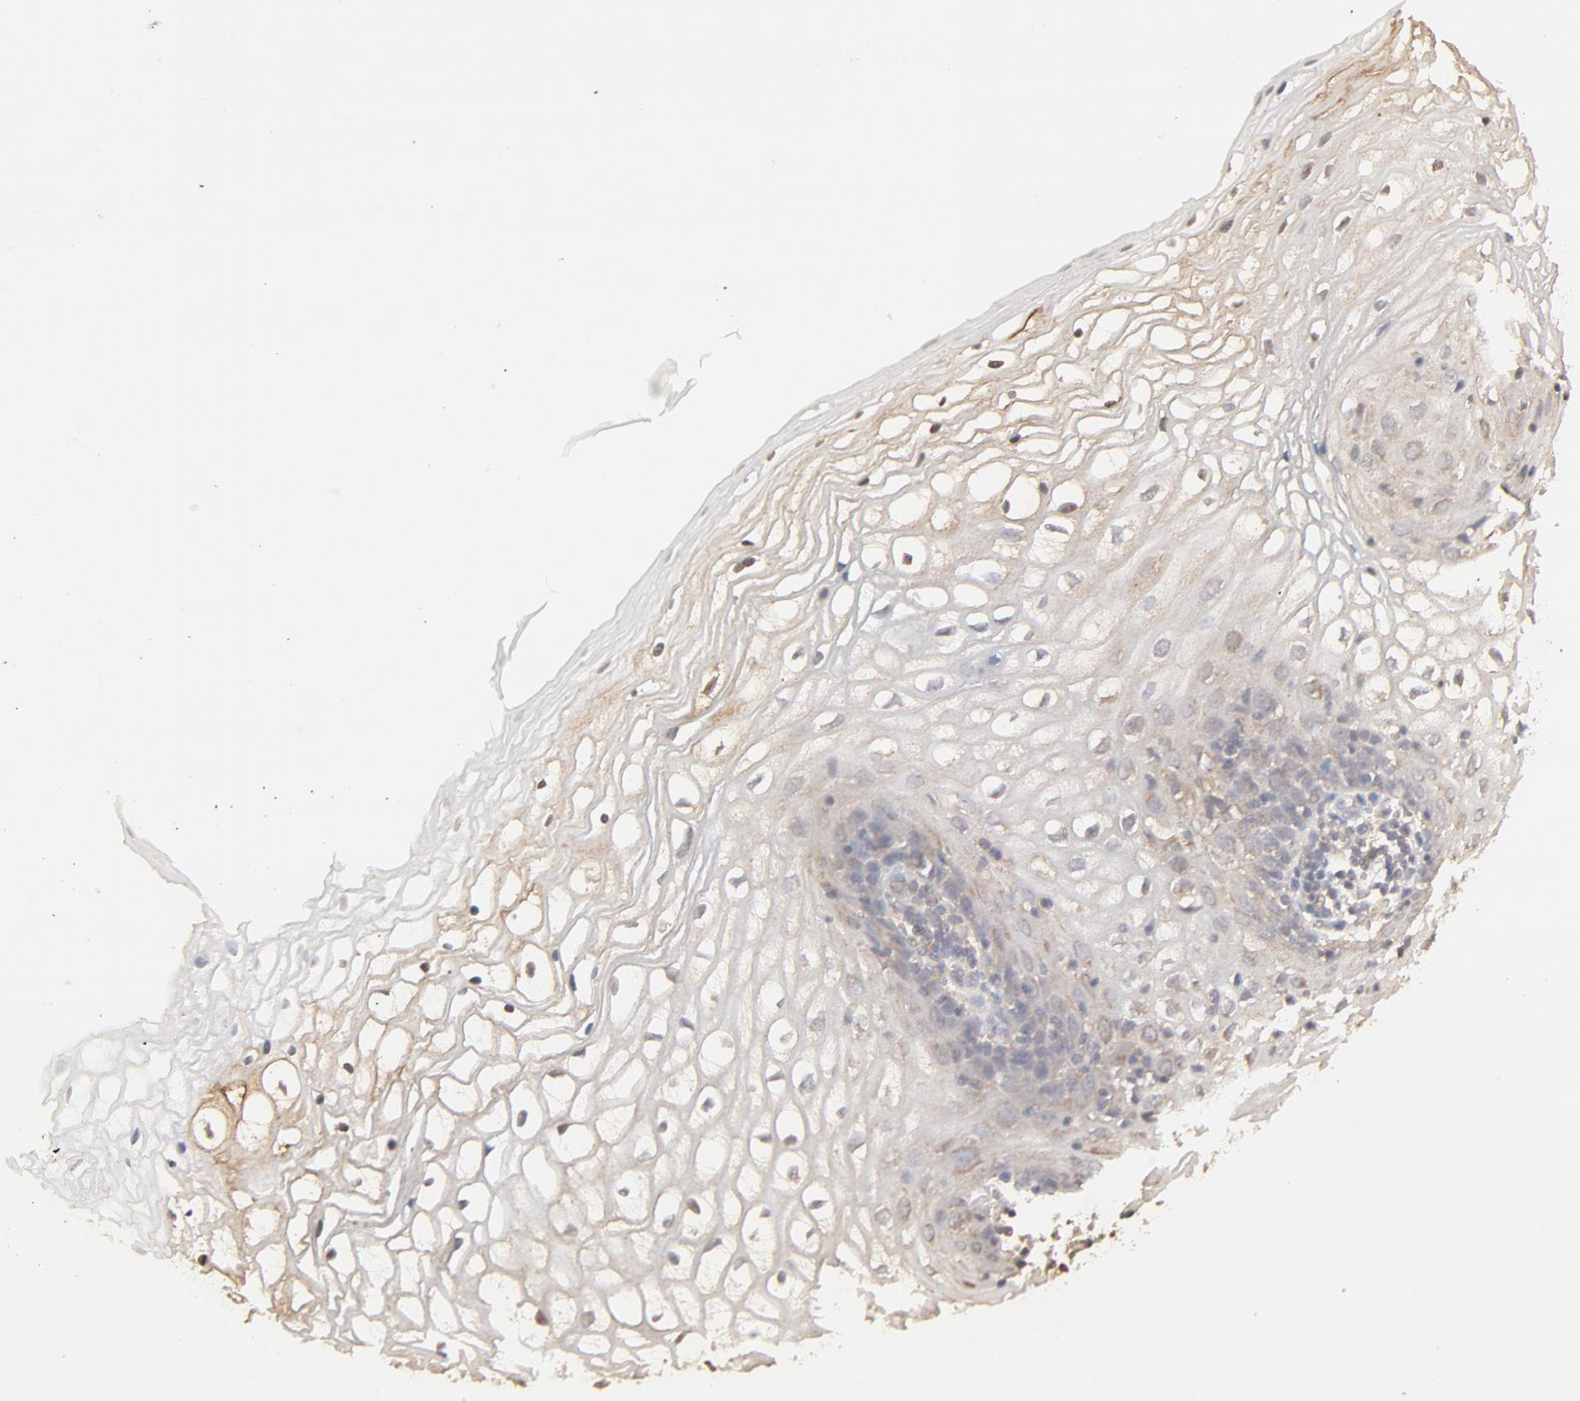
{"staining": {"intensity": "weak", "quantity": ">75%", "location": "cytoplasmic/membranous"}, "tissue": "vagina", "cell_type": "Squamous epithelial cells", "image_type": "normal", "snomed": [{"axis": "morphology", "description": "Normal tissue, NOS"}, {"axis": "topography", "description": "Vagina"}], "caption": "Immunohistochemical staining of normal vagina demonstrates weak cytoplasmic/membranous protein expression in approximately >75% of squamous epithelial cells. (DAB IHC with brightfield microscopy, high magnification).", "gene": "PPP2CA", "patient": {"sex": "female", "age": 34}}